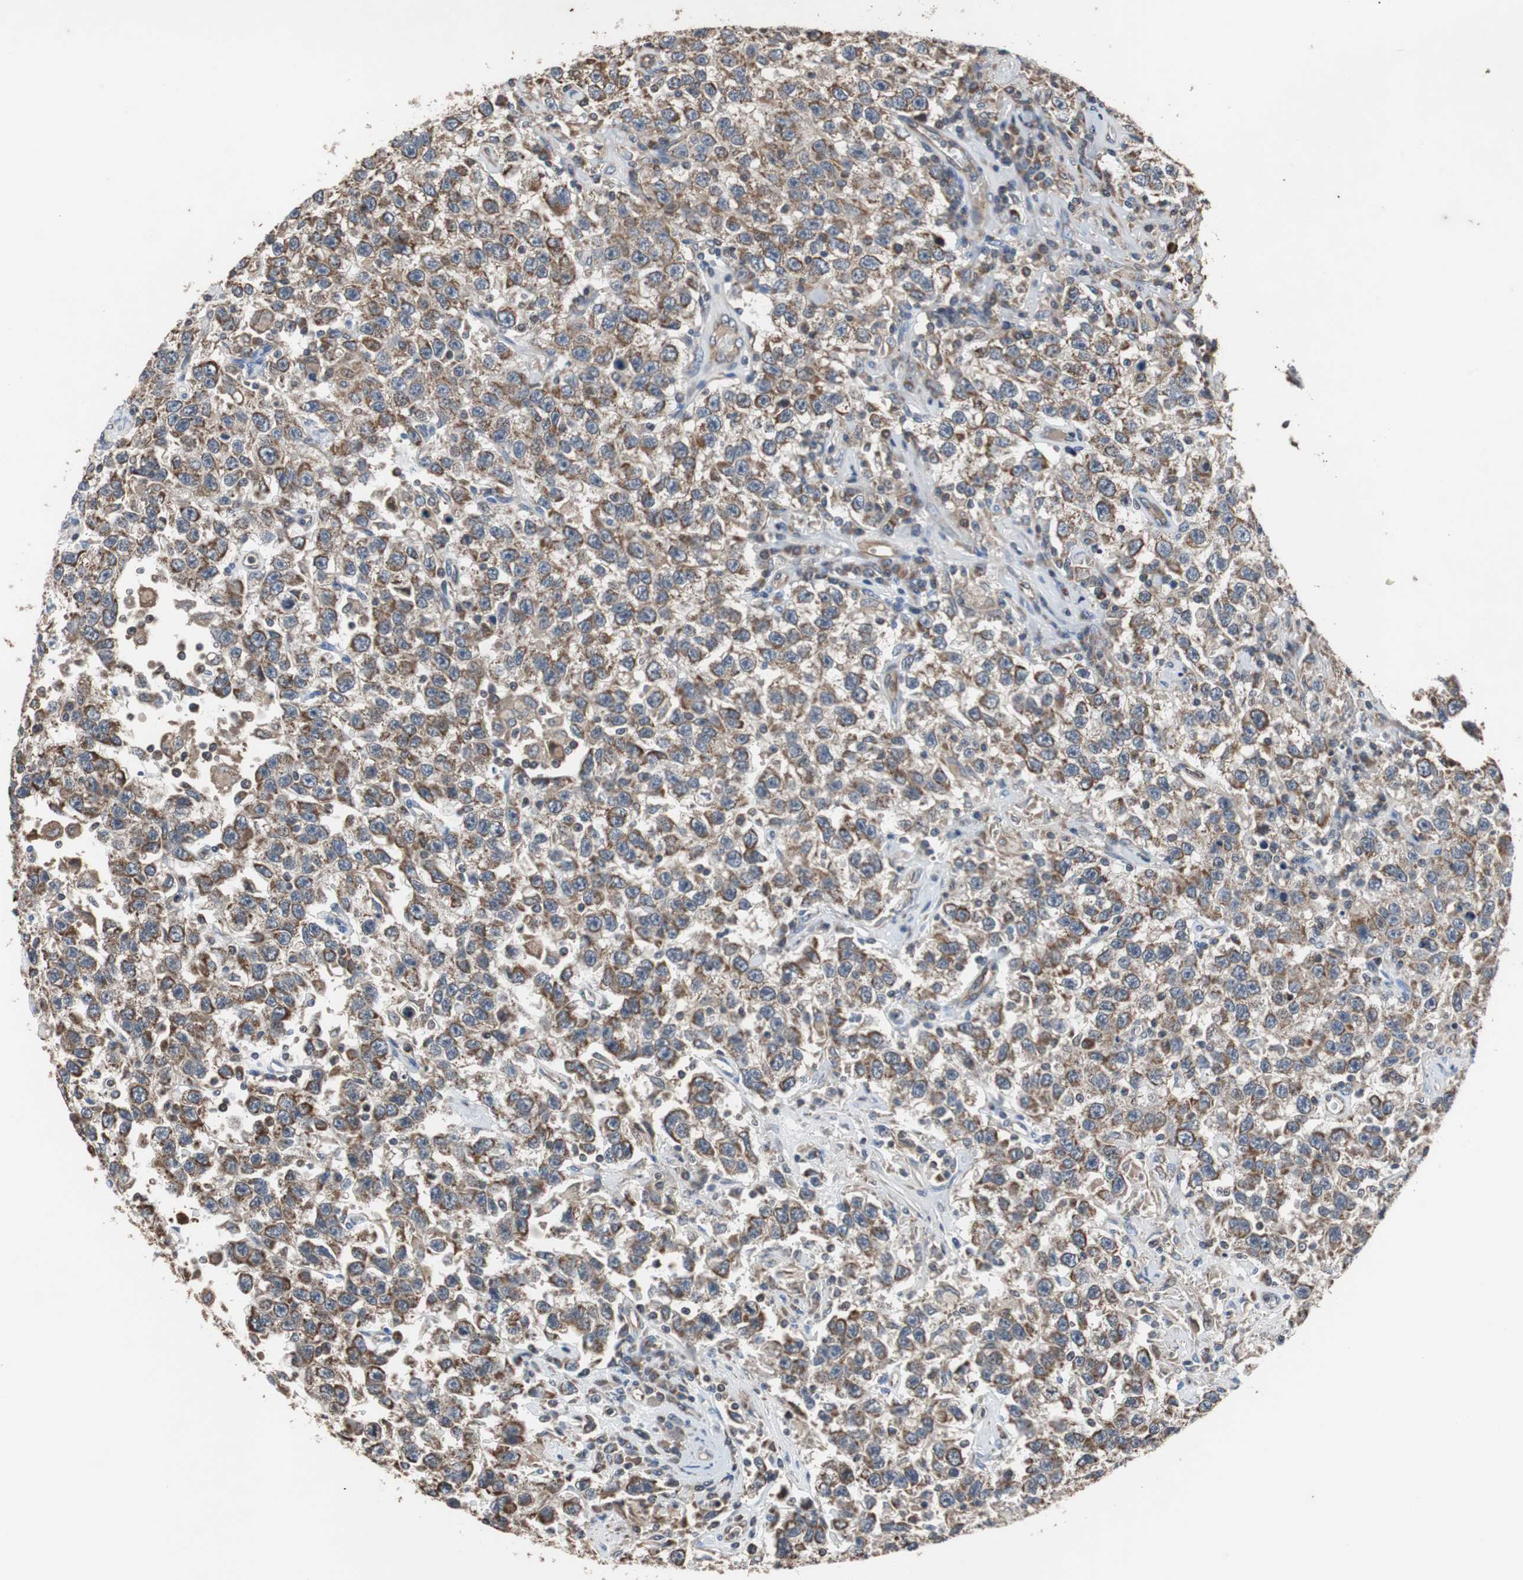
{"staining": {"intensity": "moderate", "quantity": ">75%", "location": "cytoplasmic/membranous"}, "tissue": "testis cancer", "cell_type": "Tumor cells", "image_type": "cancer", "snomed": [{"axis": "morphology", "description": "Seminoma, NOS"}, {"axis": "topography", "description": "Testis"}], "caption": "Immunohistochemical staining of testis cancer (seminoma) reveals medium levels of moderate cytoplasmic/membranous positivity in about >75% of tumor cells.", "gene": "ACTR3", "patient": {"sex": "male", "age": 41}}